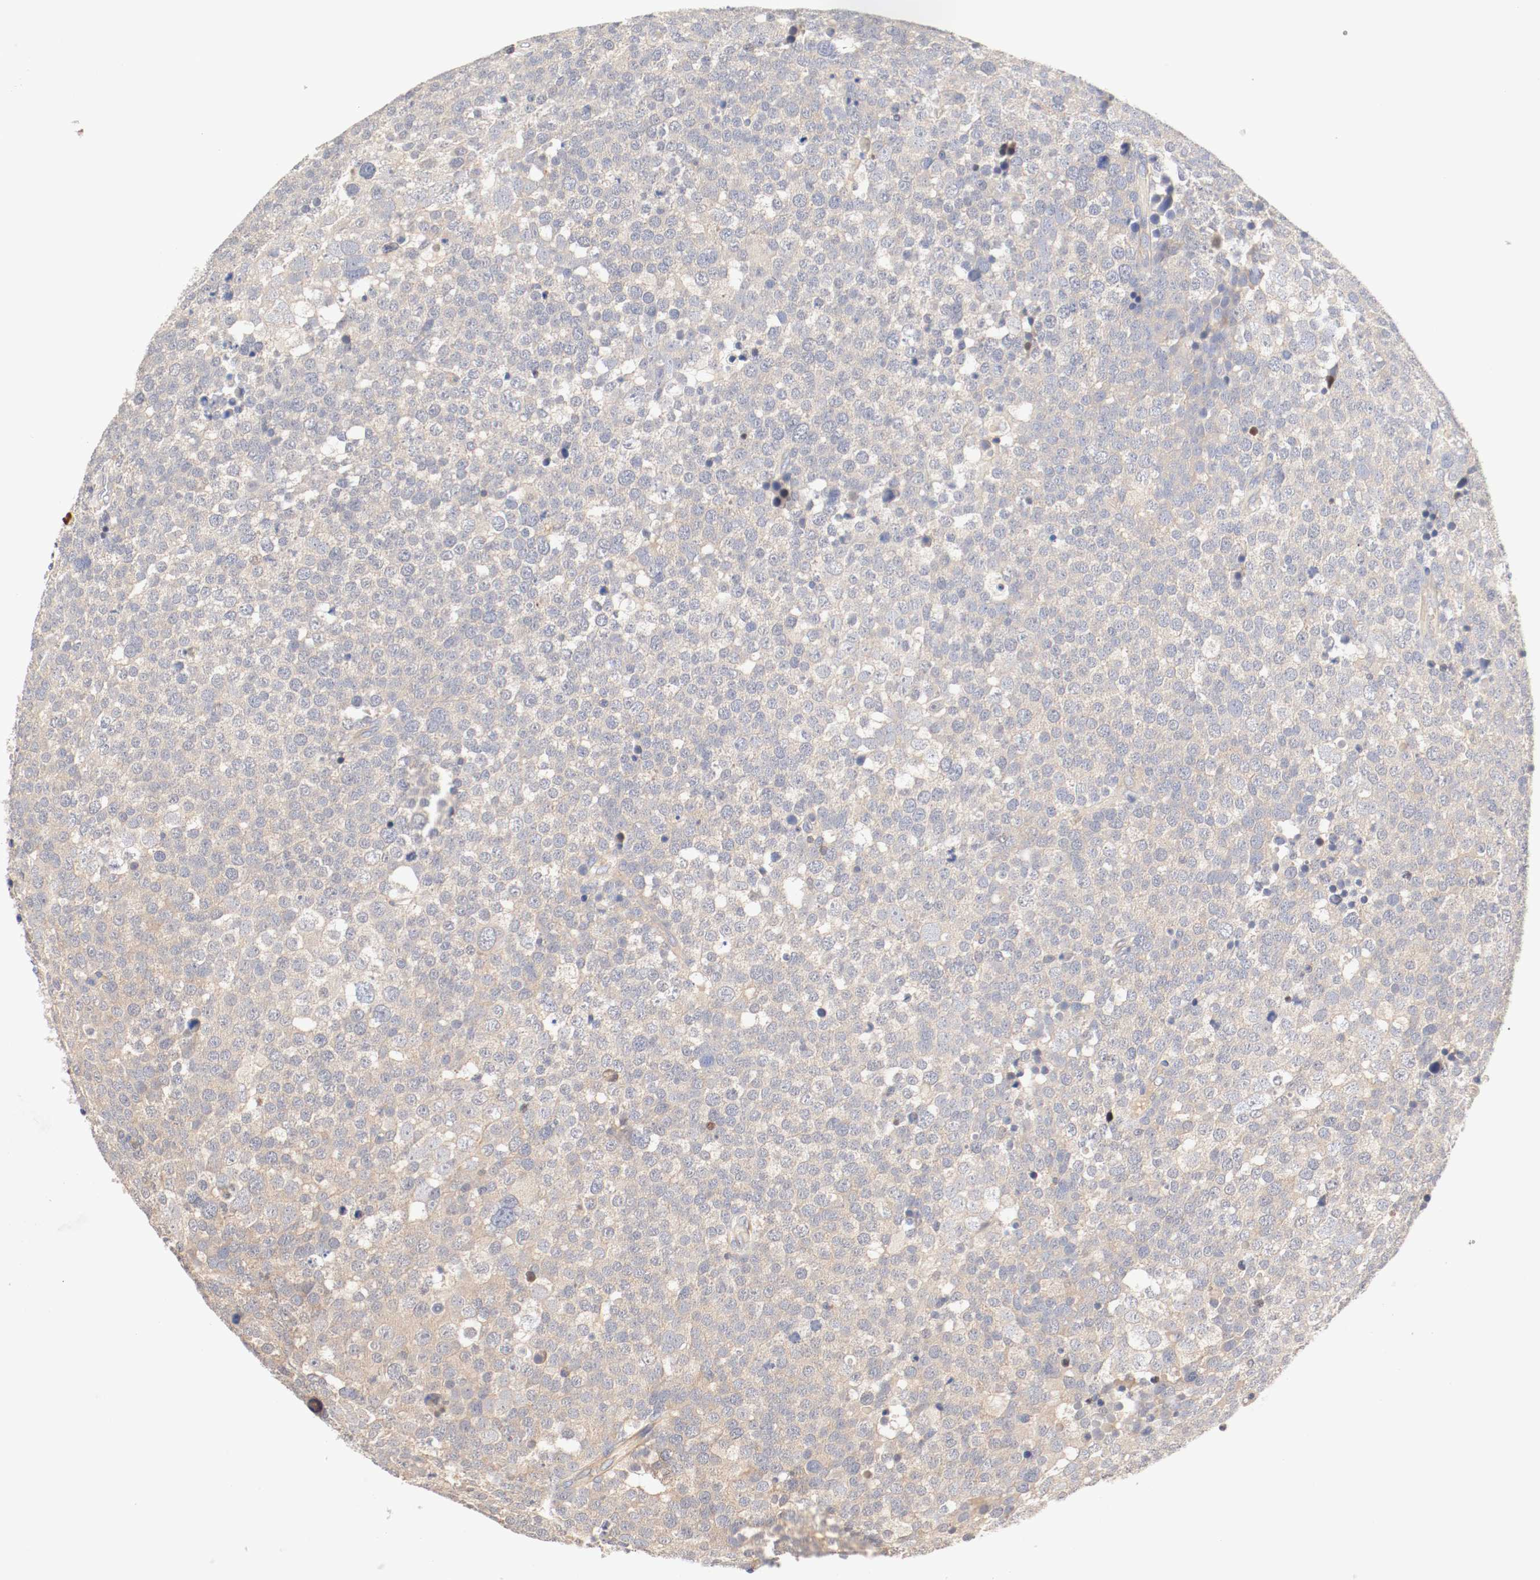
{"staining": {"intensity": "moderate", "quantity": ">75%", "location": "cytoplasmic/membranous"}, "tissue": "testis cancer", "cell_type": "Tumor cells", "image_type": "cancer", "snomed": [{"axis": "morphology", "description": "Seminoma, NOS"}, {"axis": "topography", "description": "Testis"}], "caption": "High-power microscopy captured an immunohistochemistry (IHC) histopathology image of testis seminoma, revealing moderate cytoplasmic/membranous staining in about >75% of tumor cells.", "gene": "GIT1", "patient": {"sex": "male", "age": 71}}